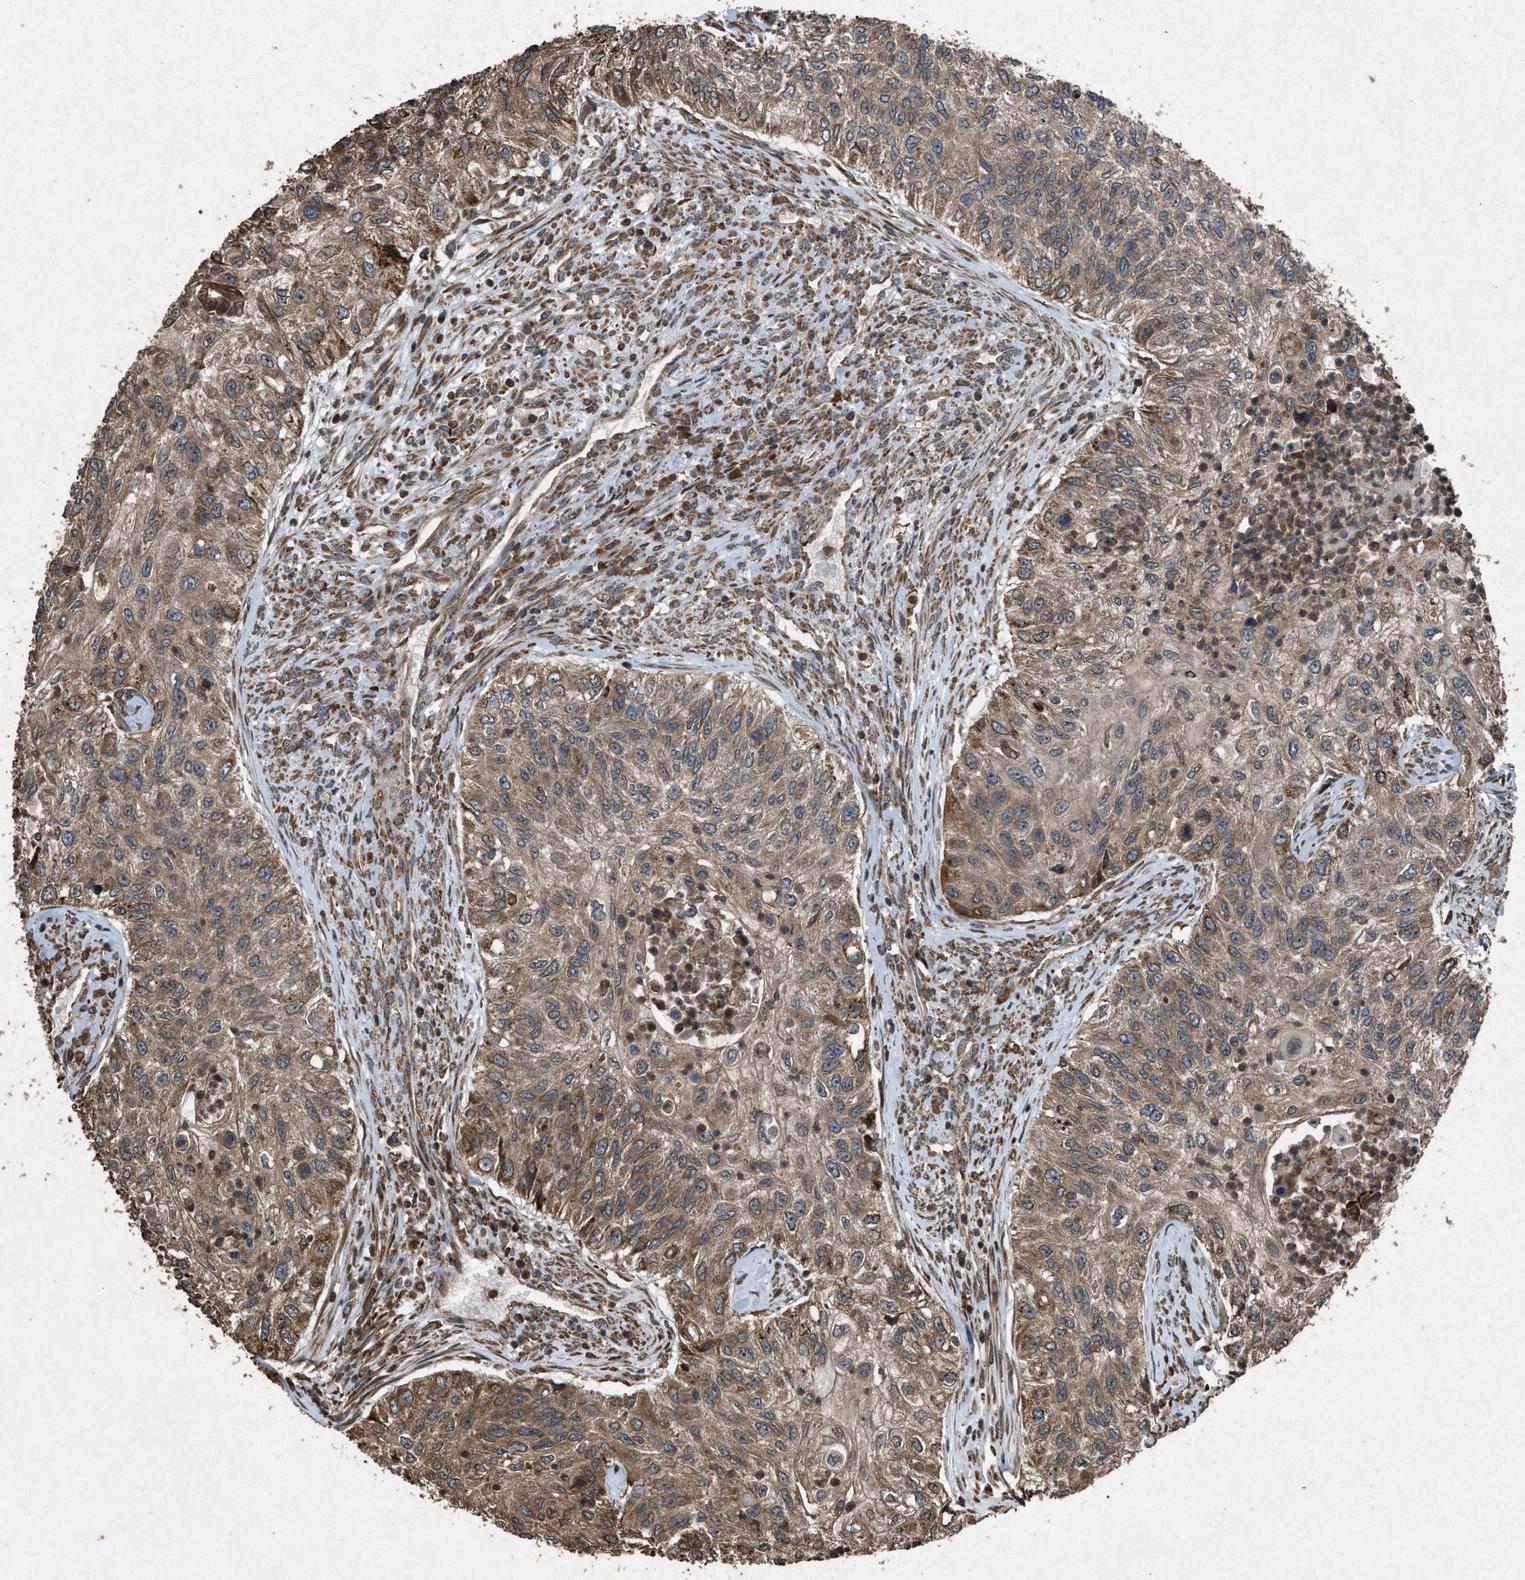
{"staining": {"intensity": "weak", "quantity": ">75%", "location": "cytoplasmic/membranous"}, "tissue": "urothelial cancer", "cell_type": "Tumor cells", "image_type": "cancer", "snomed": [{"axis": "morphology", "description": "Urothelial carcinoma, High grade"}, {"axis": "topography", "description": "Urinary bladder"}], "caption": "High-magnification brightfield microscopy of urothelial carcinoma (high-grade) stained with DAB (3,3'-diaminobenzidine) (brown) and counterstained with hematoxylin (blue). tumor cells exhibit weak cytoplasmic/membranous staining is seen in approximately>75% of cells. (DAB (3,3'-diaminobenzidine) IHC with brightfield microscopy, high magnification).", "gene": "CALR", "patient": {"sex": "female", "age": 60}}